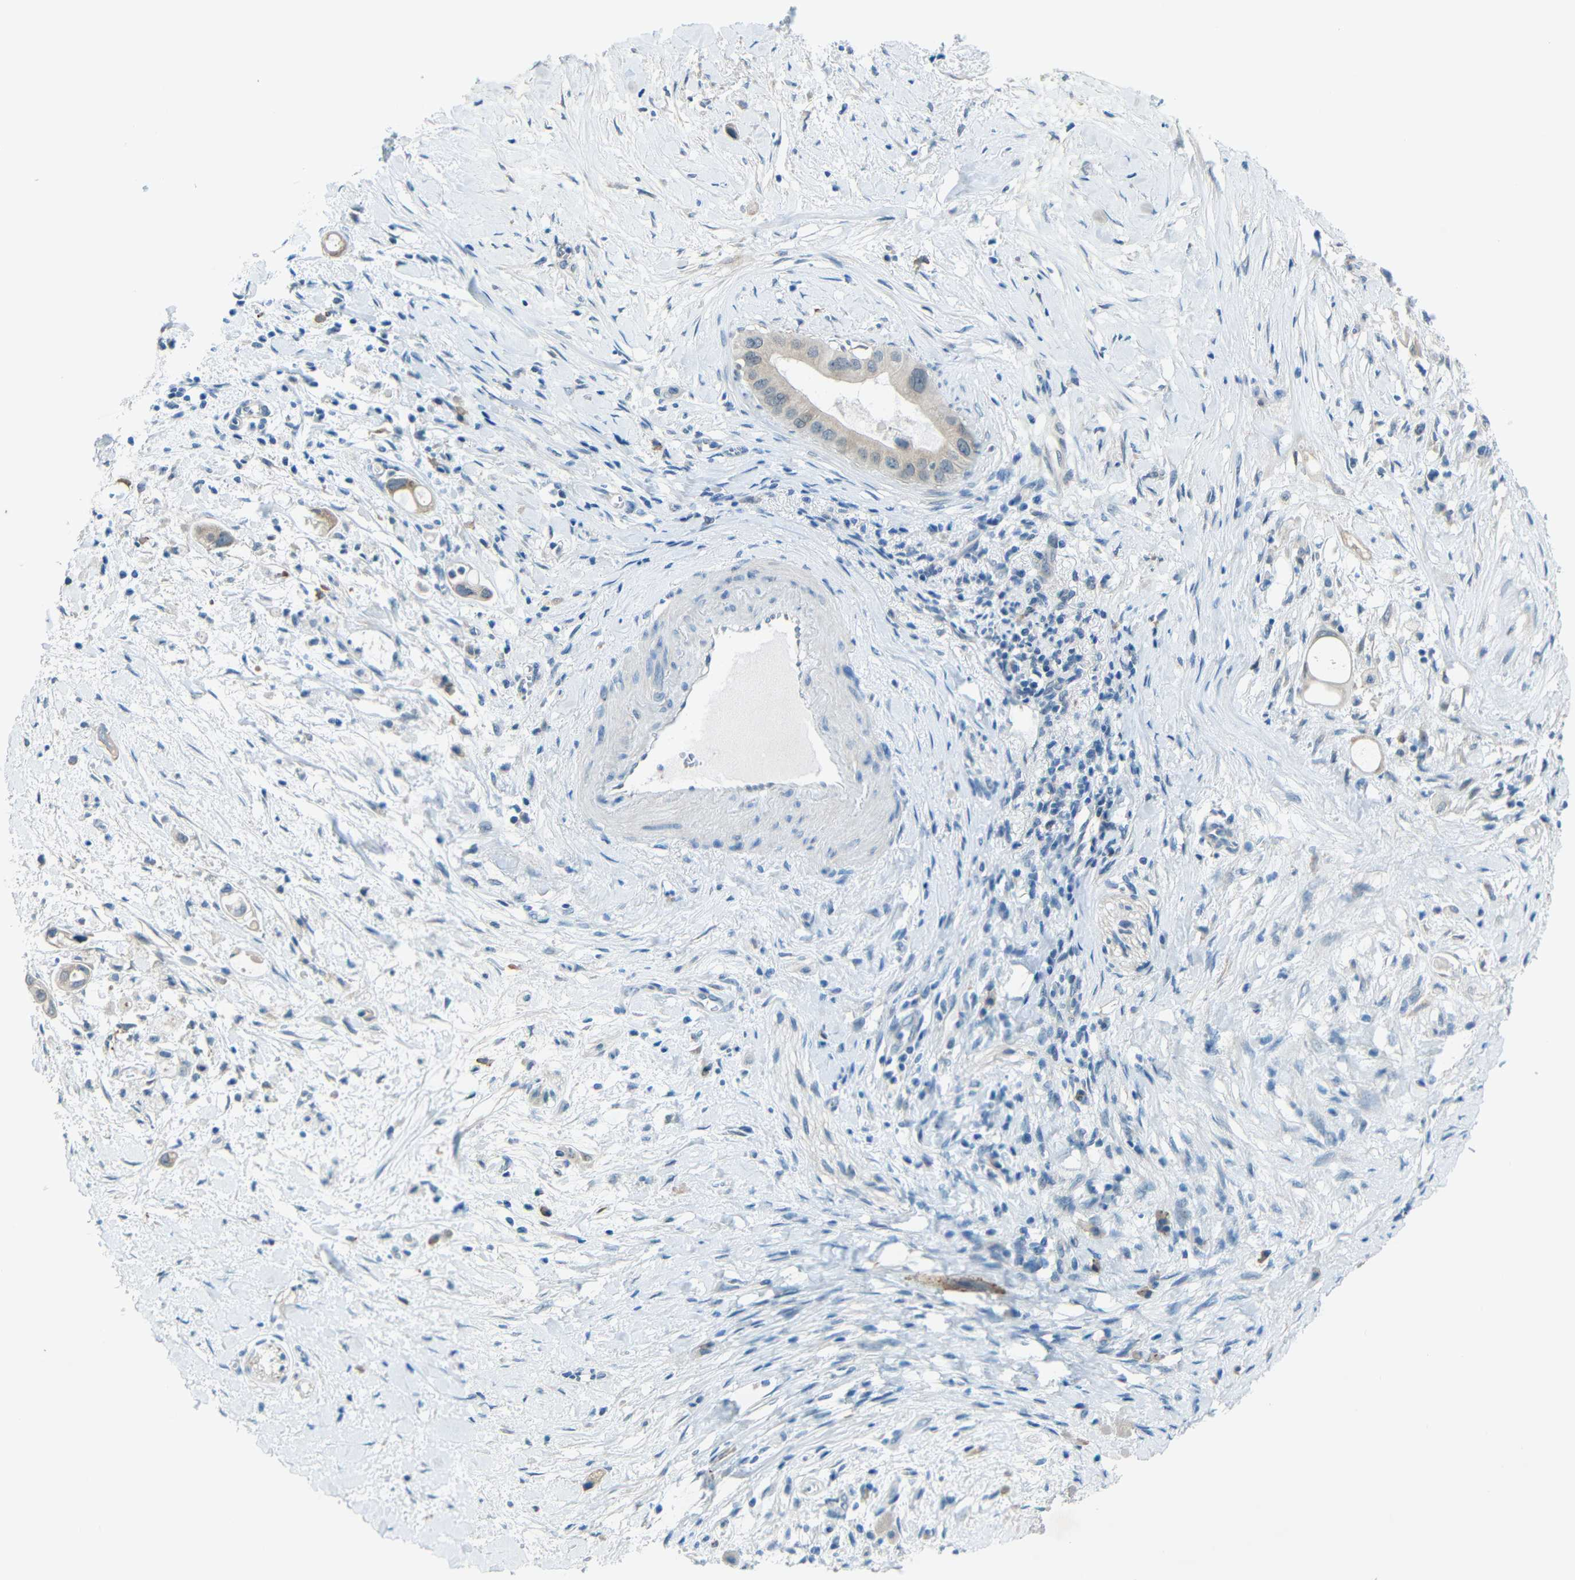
{"staining": {"intensity": "weak", "quantity": ">75%", "location": "cytoplasmic/membranous"}, "tissue": "pancreatic cancer", "cell_type": "Tumor cells", "image_type": "cancer", "snomed": [{"axis": "morphology", "description": "Adenocarcinoma, NOS"}, {"axis": "topography", "description": "Pancreas"}], "caption": "Immunohistochemistry (IHC) staining of adenocarcinoma (pancreatic), which exhibits low levels of weak cytoplasmic/membranous expression in about >75% of tumor cells indicating weak cytoplasmic/membranous protein staining. The staining was performed using DAB (brown) for protein detection and nuclei were counterstained in hematoxylin (blue).", "gene": "ANKRD22", "patient": {"sex": "male", "age": 55}}